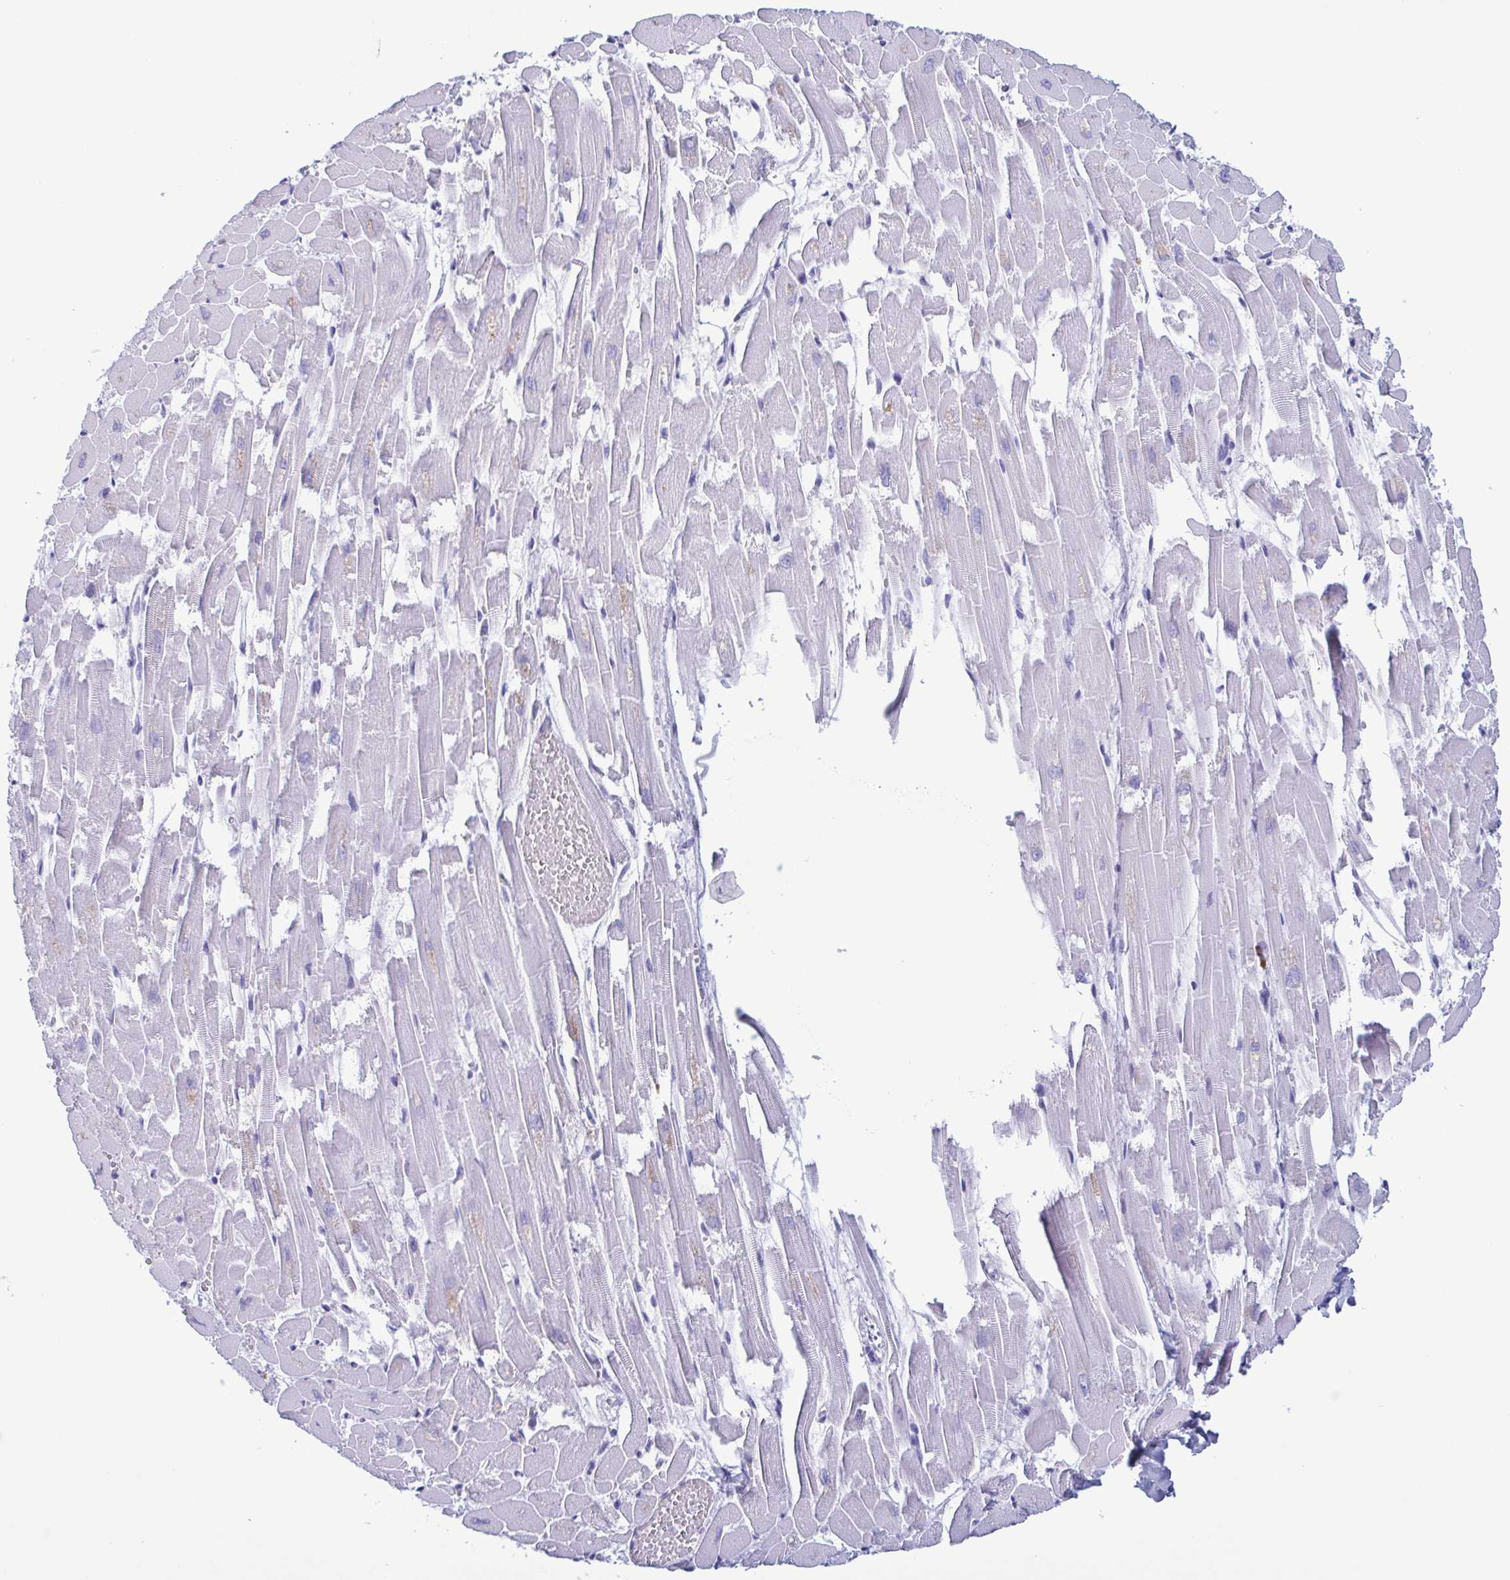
{"staining": {"intensity": "negative", "quantity": "none", "location": "none"}, "tissue": "heart muscle", "cell_type": "Cardiomyocytes", "image_type": "normal", "snomed": [{"axis": "morphology", "description": "Normal tissue, NOS"}, {"axis": "topography", "description": "Heart"}], "caption": "Heart muscle stained for a protein using immunohistochemistry demonstrates no positivity cardiomyocytes.", "gene": "LTF", "patient": {"sex": "female", "age": 52}}